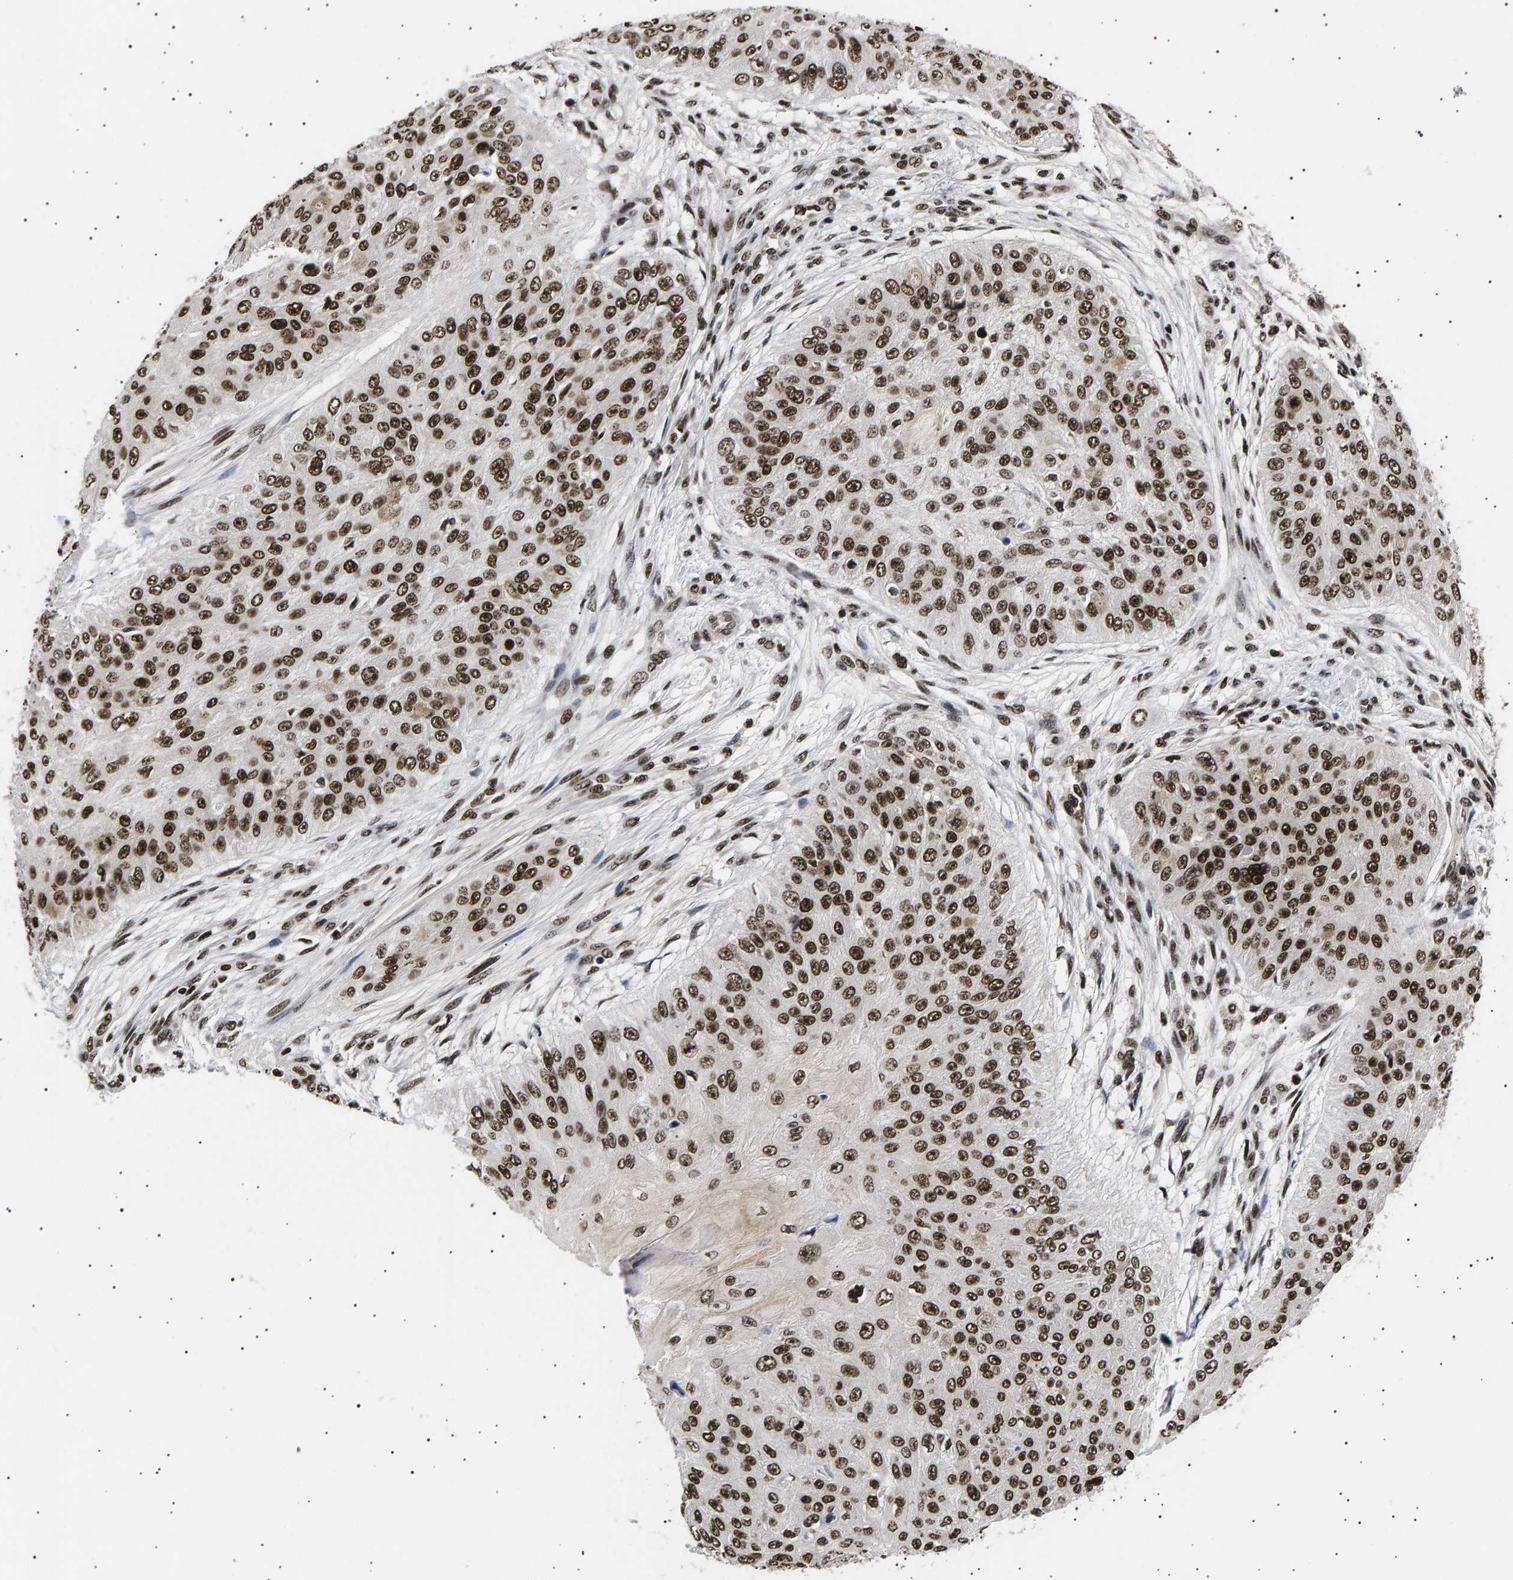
{"staining": {"intensity": "strong", "quantity": ">75%", "location": "nuclear"}, "tissue": "skin cancer", "cell_type": "Tumor cells", "image_type": "cancer", "snomed": [{"axis": "morphology", "description": "Squamous cell carcinoma, NOS"}, {"axis": "topography", "description": "Skin"}], "caption": "Tumor cells show high levels of strong nuclear staining in about >75% of cells in skin squamous cell carcinoma.", "gene": "ANKRD40", "patient": {"sex": "female", "age": 80}}